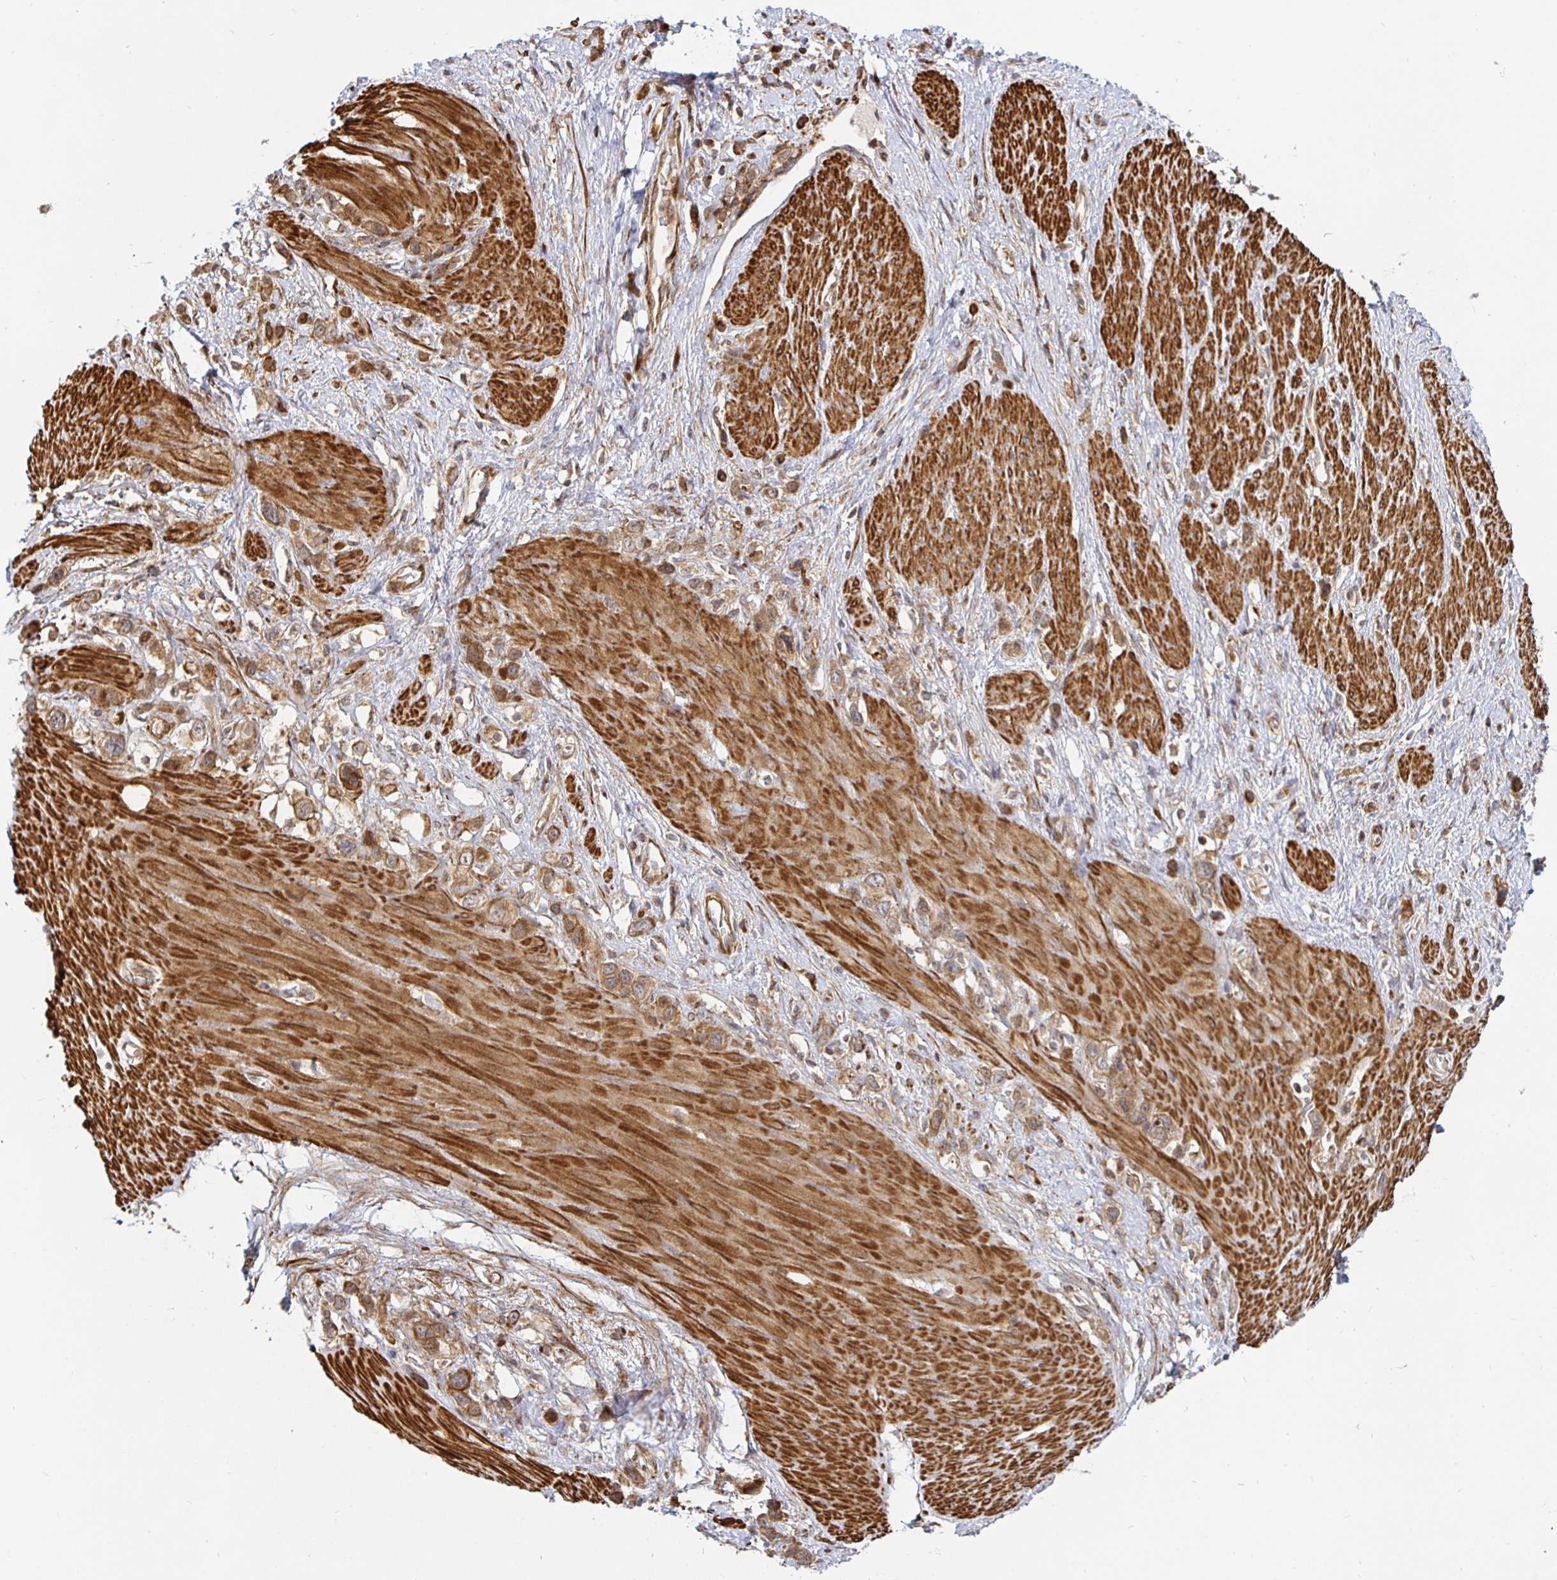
{"staining": {"intensity": "moderate", "quantity": ">75%", "location": "cytoplasmic/membranous"}, "tissue": "stomach cancer", "cell_type": "Tumor cells", "image_type": "cancer", "snomed": [{"axis": "morphology", "description": "Adenocarcinoma, NOS"}, {"axis": "topography", "description": "Stomach"}], "caption": "High-power microscopy captured an immunohistochemistry (IHC) image of stomach cancer, revealing moderate cytoplasmic/membranous positivity in about >75% of tumor cells.", "gene": "STRAP", "patient": {"sex": "female", "age": 65}}